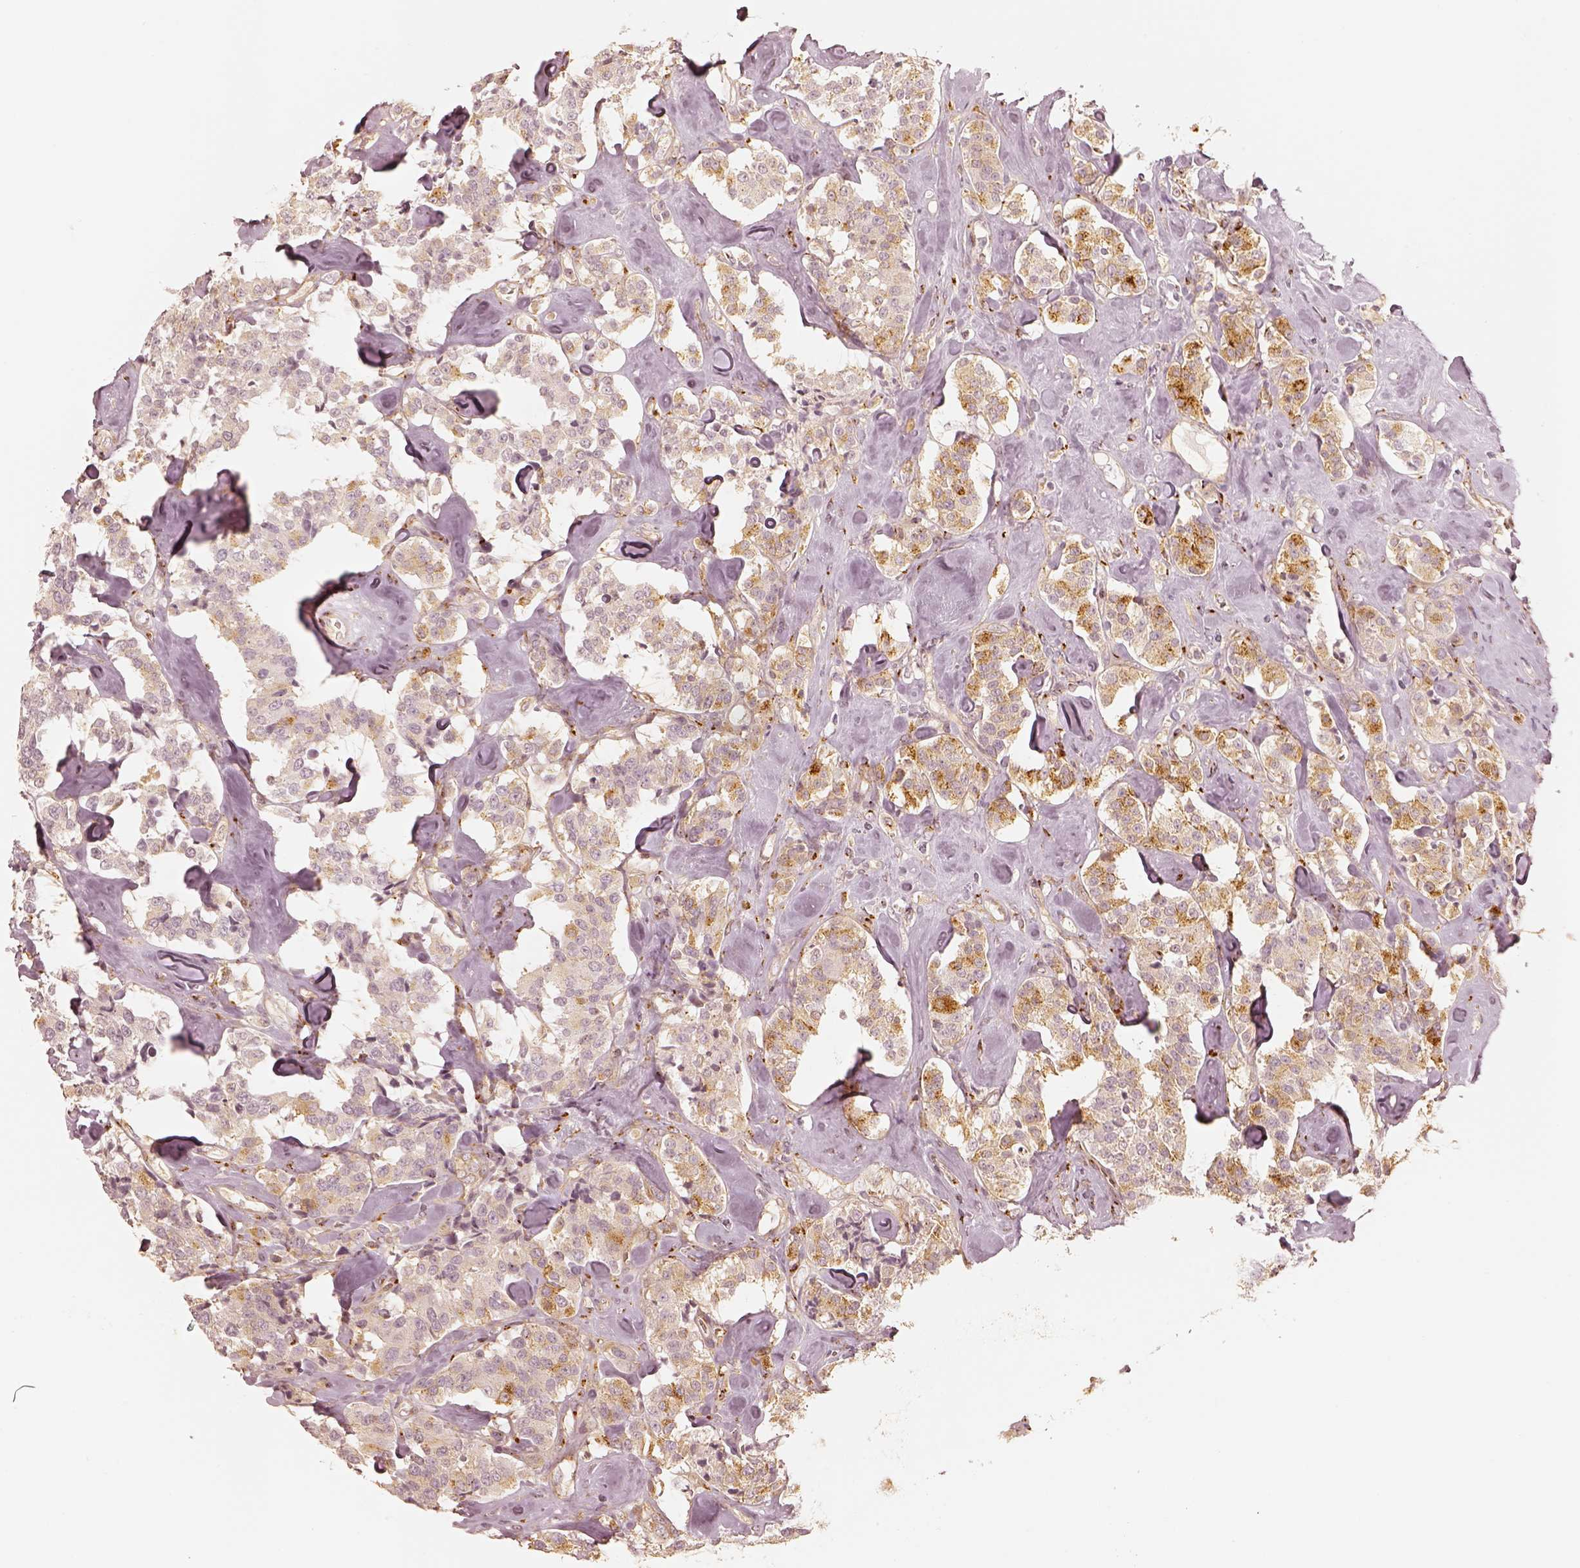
{"staining": {"intensity": "moderate", "quantity": "<25%", "location": "cytoplasmic/membranous"}, "tissue": "carcinoid", "cell_type": "Tumor cells", "image_type": "cancer", "snomed": [{"axis": "morphology", "description": "Carcinoid, malignant, NOS"}, {"axis": "topography", "description": "Pancreas"}], "caption": "Immunohistochemistry micrograph of human carcinoid stained for a protein (brown), which displays low levels of moderate cytoplasmic/membranous expression in approximately <25% of tumor cells.", "gene": "GORASP2", "patient": {"sex": "male", "age": 41}}